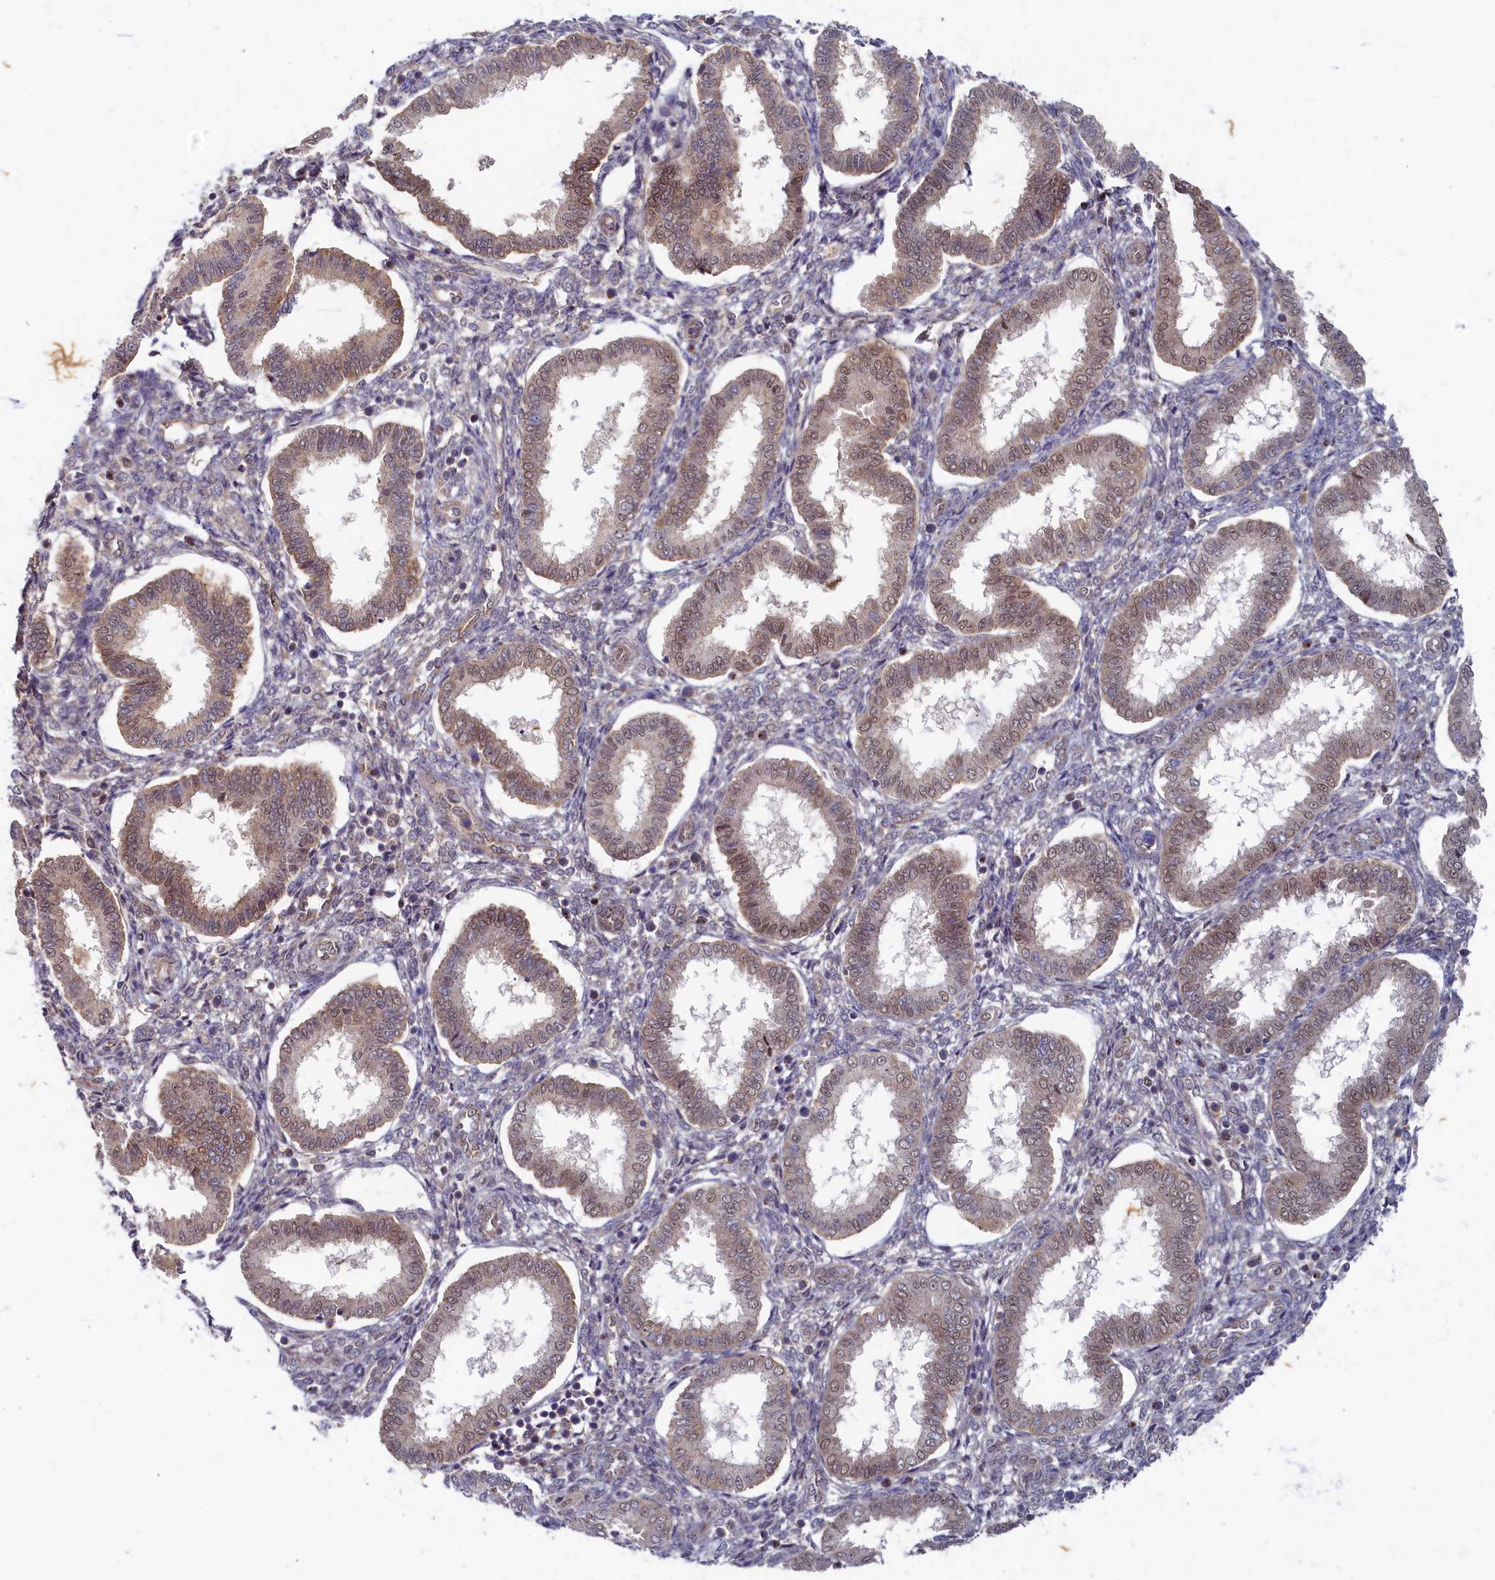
{"staining": {"intensity": "moderate", "quantity": "<25%", "location": "cytoplasmic/membranous"}, "tissue": "endometrium", "cell_type": "Cells in endometrial stroma", "image_type": "normal", "snomed": [{"axis": "morphology", "description": "Normal tissue, NOS"}, {"axis": "topography", "description": "Endometrium"}], "caption": "Endometrium stained with immunohistochemistry (IHC) shows moderate cytoplasmic/membranous expression in about <25% of cells in endometrial stroma.", "gene": "WDR59", "patient": {"sex": "female", "age": 24}}